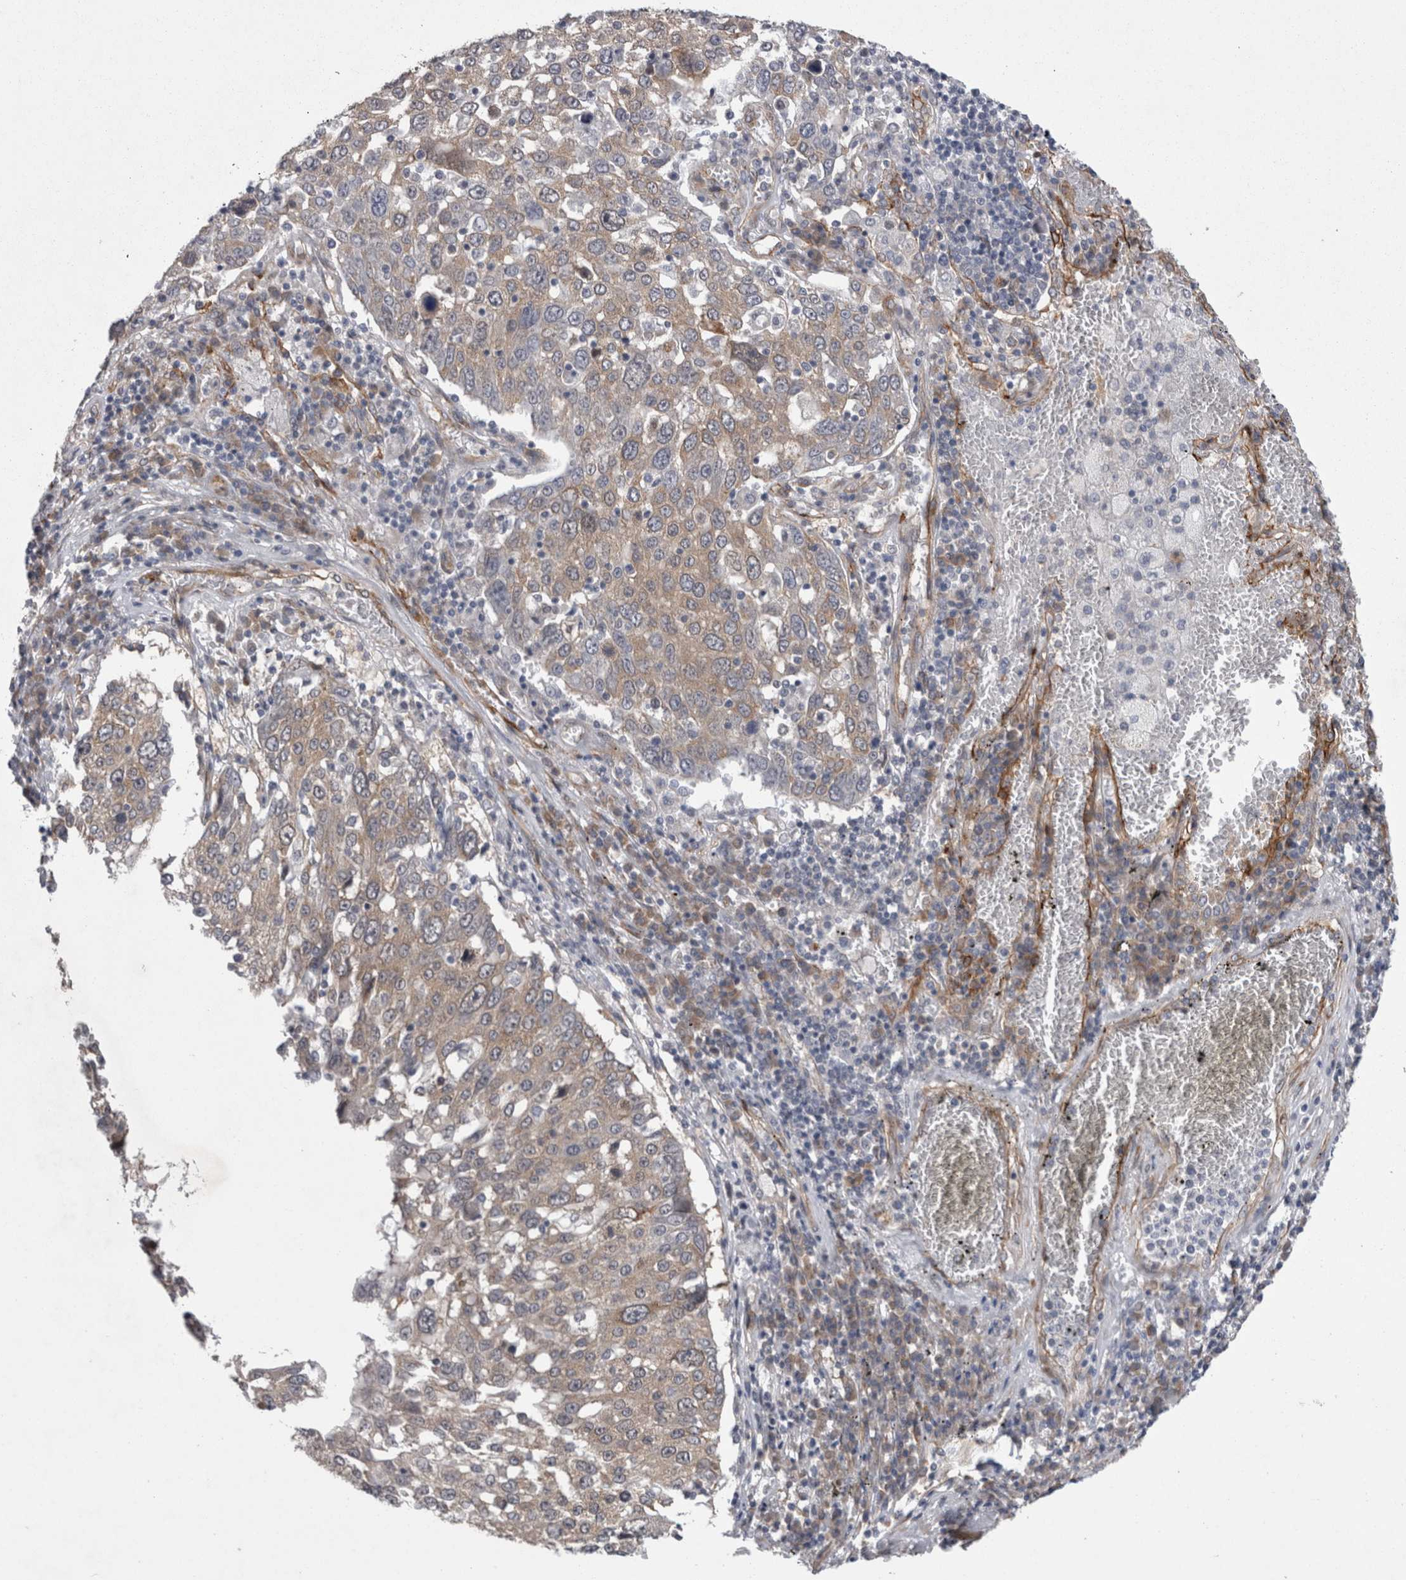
{"staining": {"intensity": "weak", "quantity": ">75%", "location": "cytoplasmic/membranous"}, "tissue": "lung cancer", "cell_type": "Tumor cells", "image_type": "cancer", "snomed": [{"axis": "morphology", "description": "Squamous cell carcinoma, NOS"}, {"axis": "topography", "description": "Lung"}], "caption": "This histopathology image reveals immunohistochemistry (IHC) staining of human lung squamous cell carcinoma, with low weak cytoplasmic/membranous expression in about >75% of tumor cells.", "gene": "DDX6", "patient": {"sex": "male", "age": 65}}